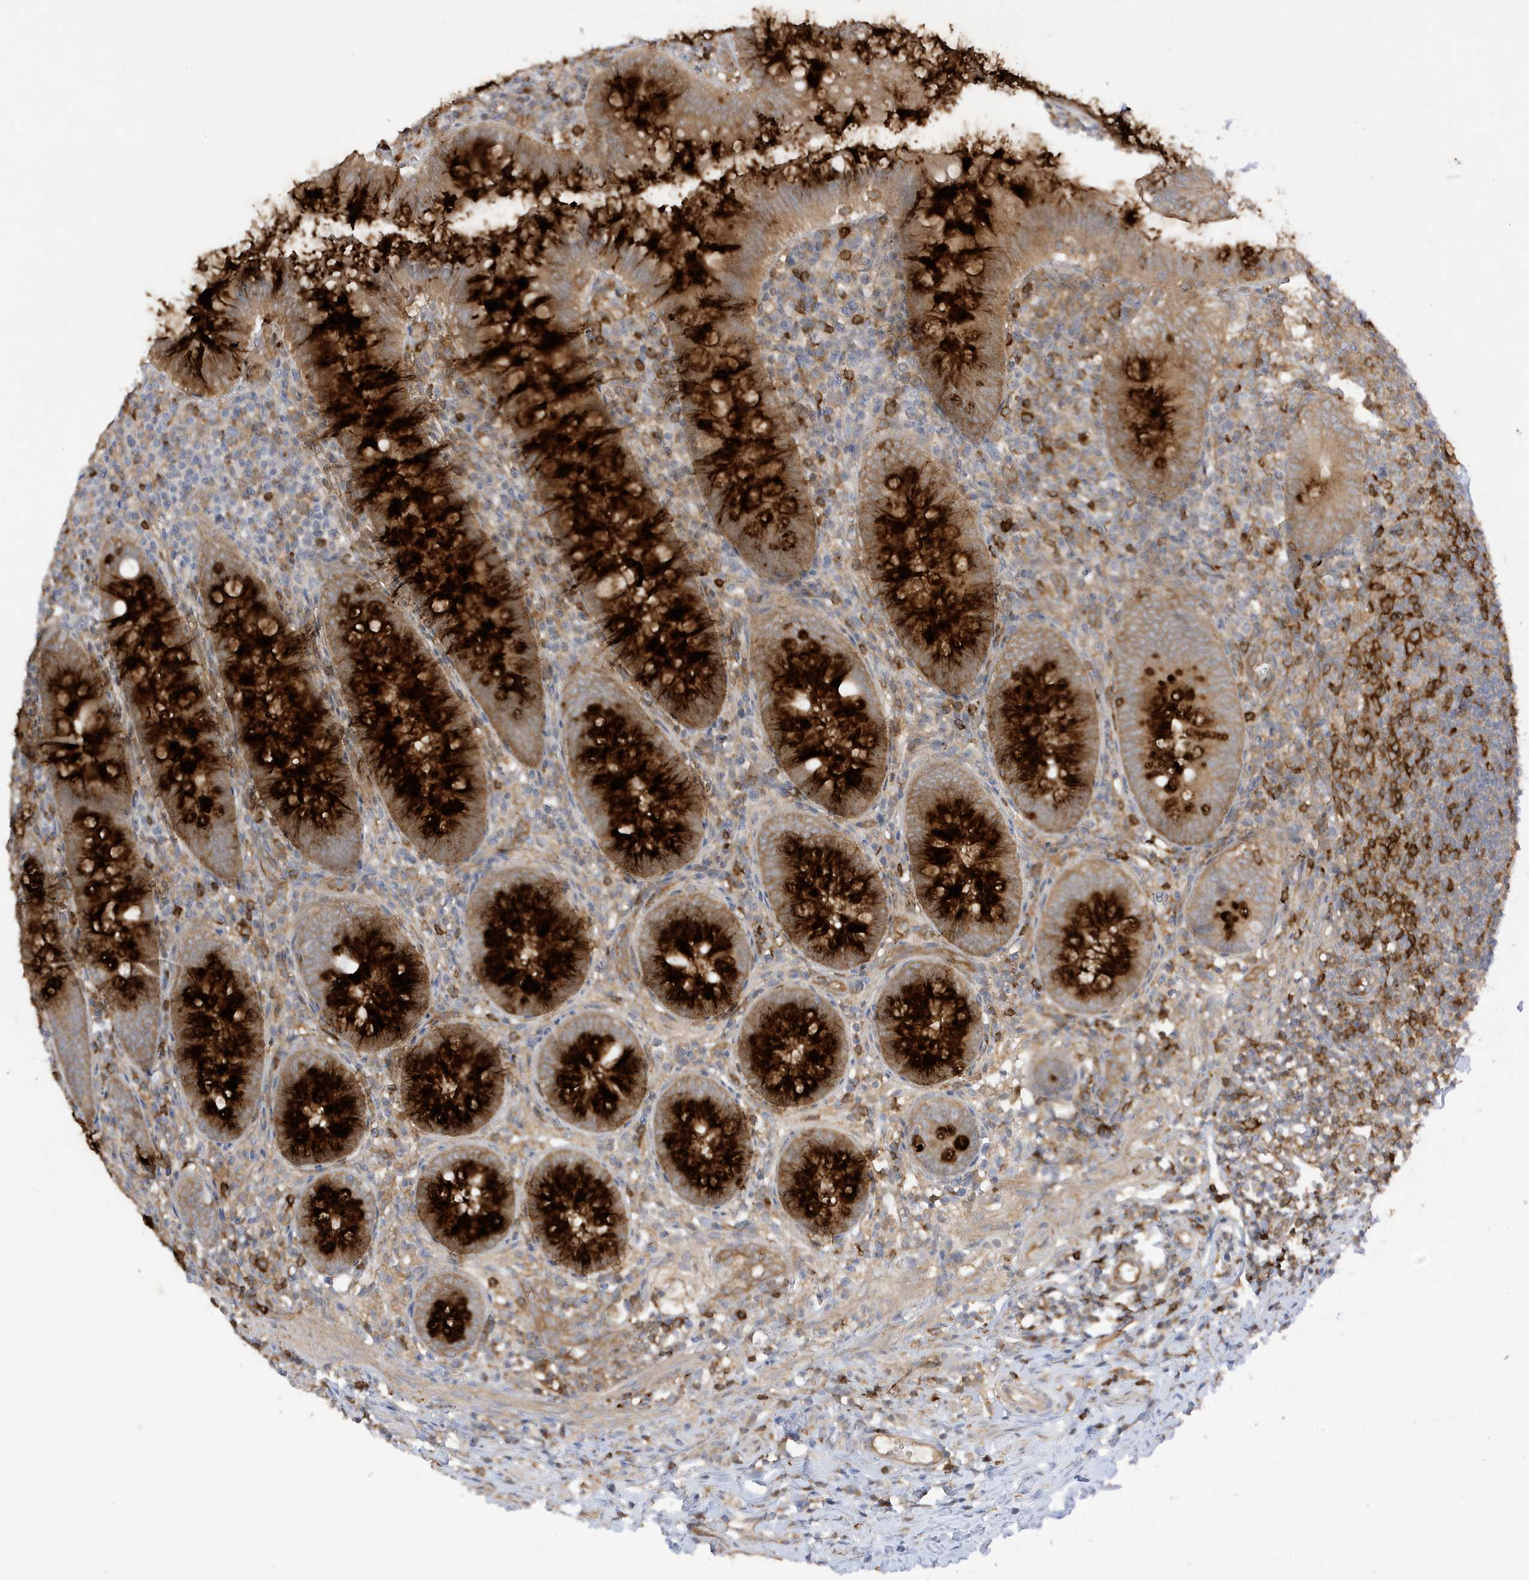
{"staining": {"intensity": "strong", "quantity": ">75%", "location": "cytoplasmic/membranous"}, "tissue": "appendix", "cell_type": "Glandular cells", "image_type": "normal", "snomed": [{"axis": "morphology", "description": "Normal tissue, NOS"}, {"axis": "topography", "description": "Appendix"}], "caption": "Protein expression analysis of benign human appendix reveals strong cytoplasmic/membranous positivity in about >75% of glandular cells. (DAB (3,3'-diaminobenzidine) IHC, brown staining for protein, blue staining for nuclei).", "gene": "PHACTR2", "patient": {"sex": "male", "age": 14}}